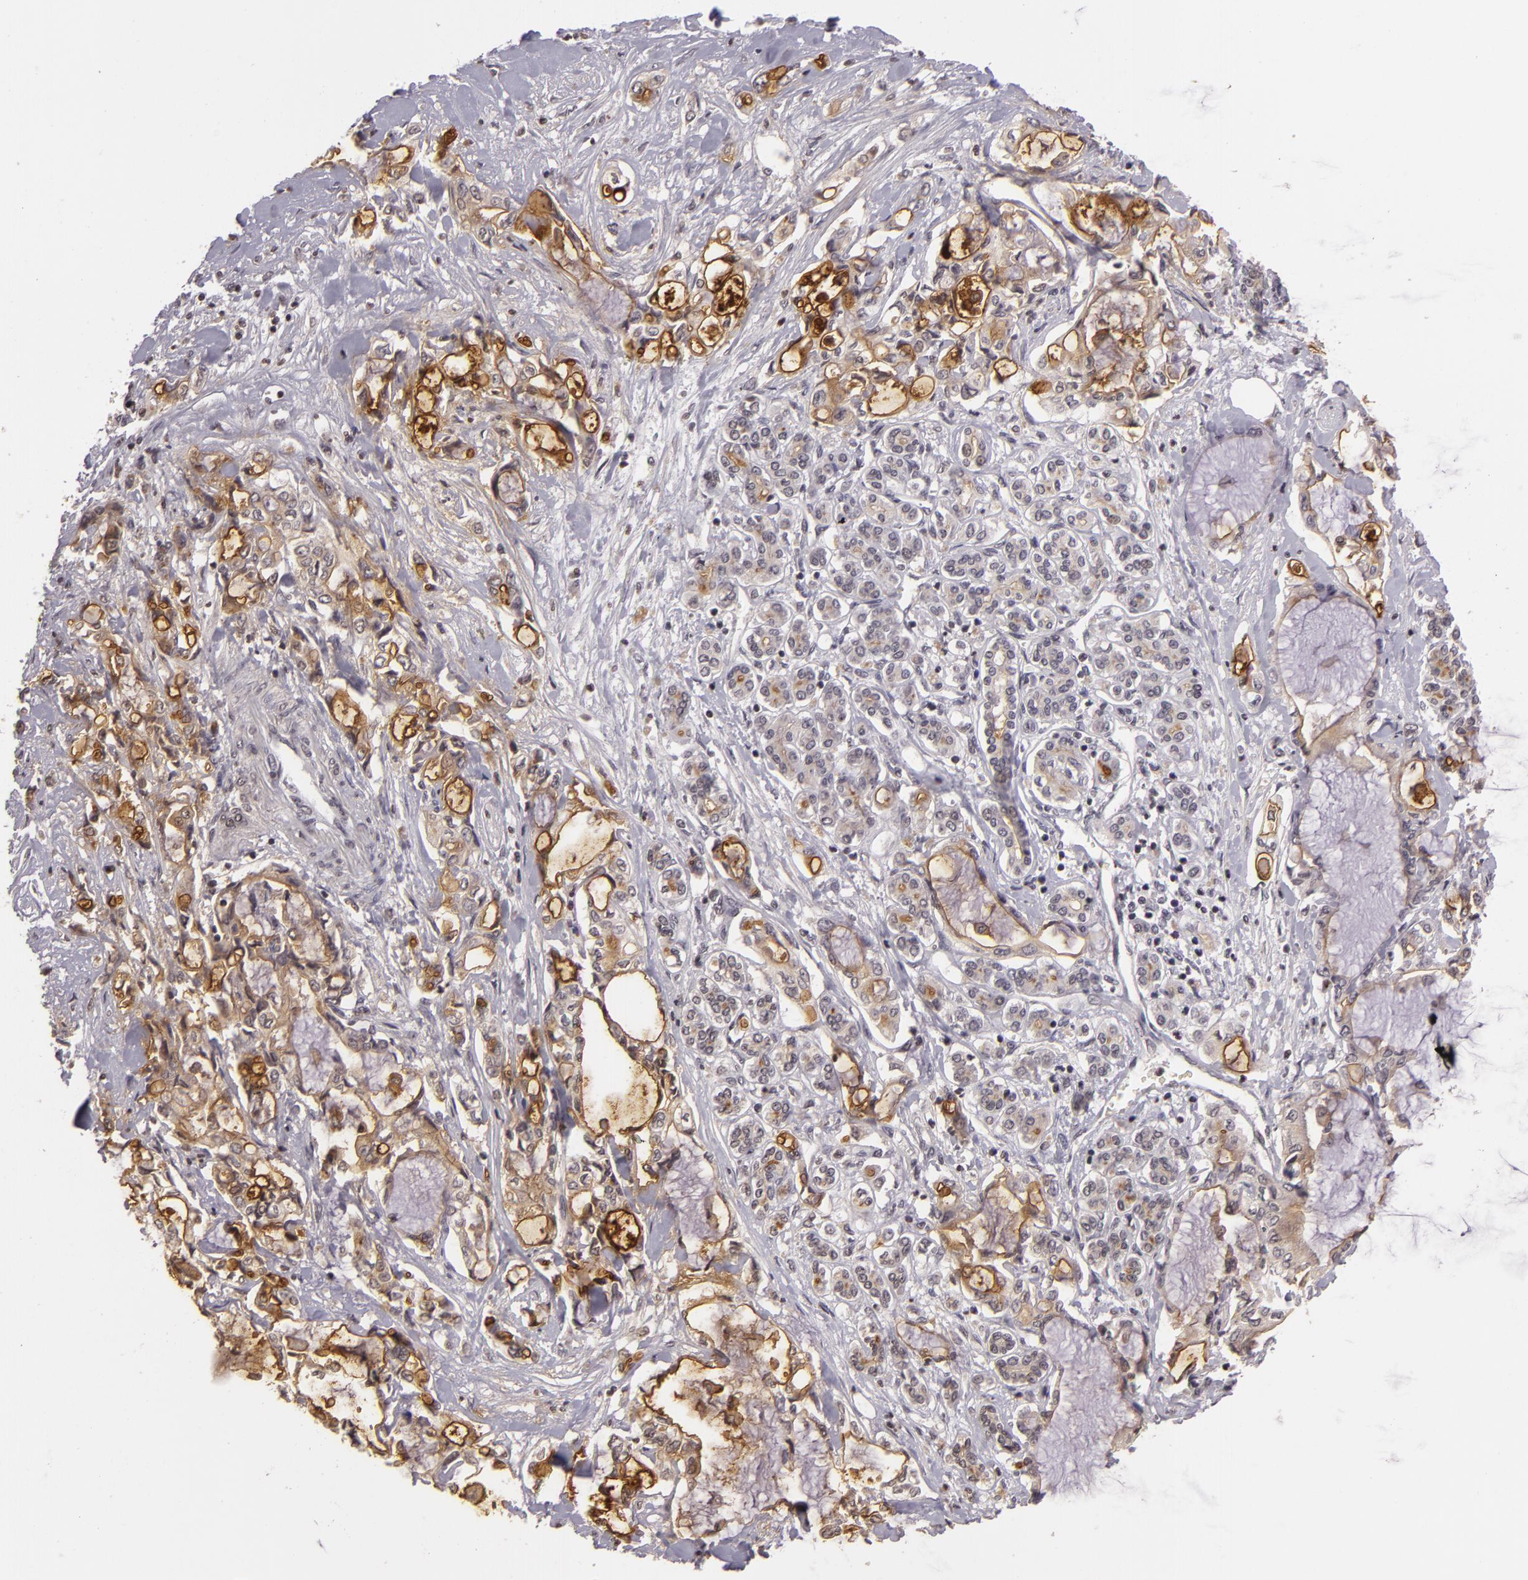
{"staining": {"intensity": "moderate", "quantity": ">75%", "location": "cytoplasmic/membranous"}, "tissue": "pancreatic cancer", "cell_type": "Tumor cells", "image_type": "cancer", "snomed": [{"axis": "morphology", "description": "Adenocarcinoma, NOS"}, {"axis": "topography", "description": "Pancreas"}], "caption": "About >75% of tumor cells in adenocarcinoma (pancreatic) display moderate cytoplasmic/membranous protein staining as visualized by brown immunohistochemical staining.", "gene": "MUC1", "patient": {"sex": "female", "age": 70}}